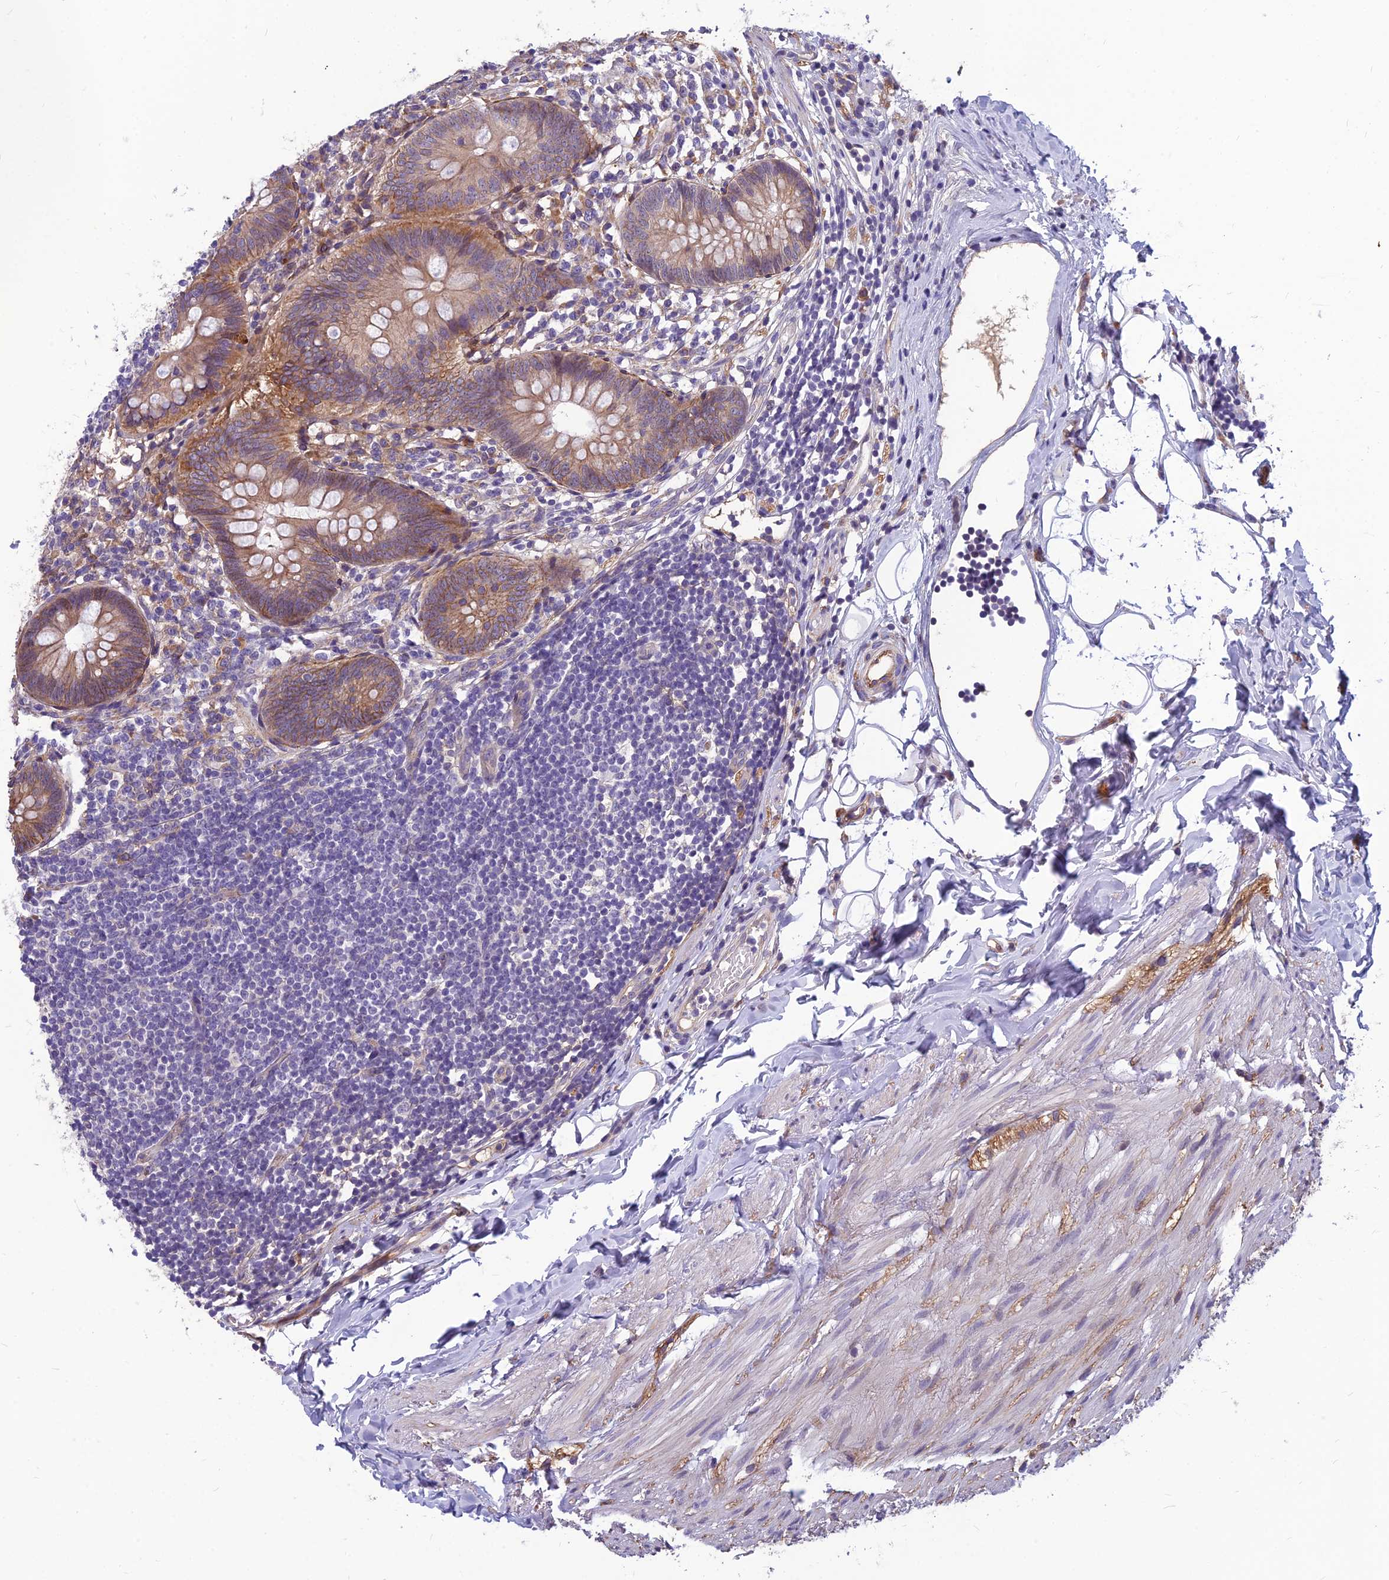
{"staining": {"intensity": "moderate", "quantity": ">75%", "location": "cytoplasmic/membranous"}, "tissue": "appendix", "cell_type": "Glandular cells", "image_type": "normal", "snomed": [{"axis": "morphology", "description": "Normal tissue, NOS"}, {"axis": "topography", "description": "Appendix"}], "caption": "Approximately >75% of glandular cells in normal appendix exhibit moderate cytoplasmic/membranous protein staining as visualized by brown immunohistochemical staining.", "gene": "TSPAN15", "patient": {"sex": "female", "age": 62}}